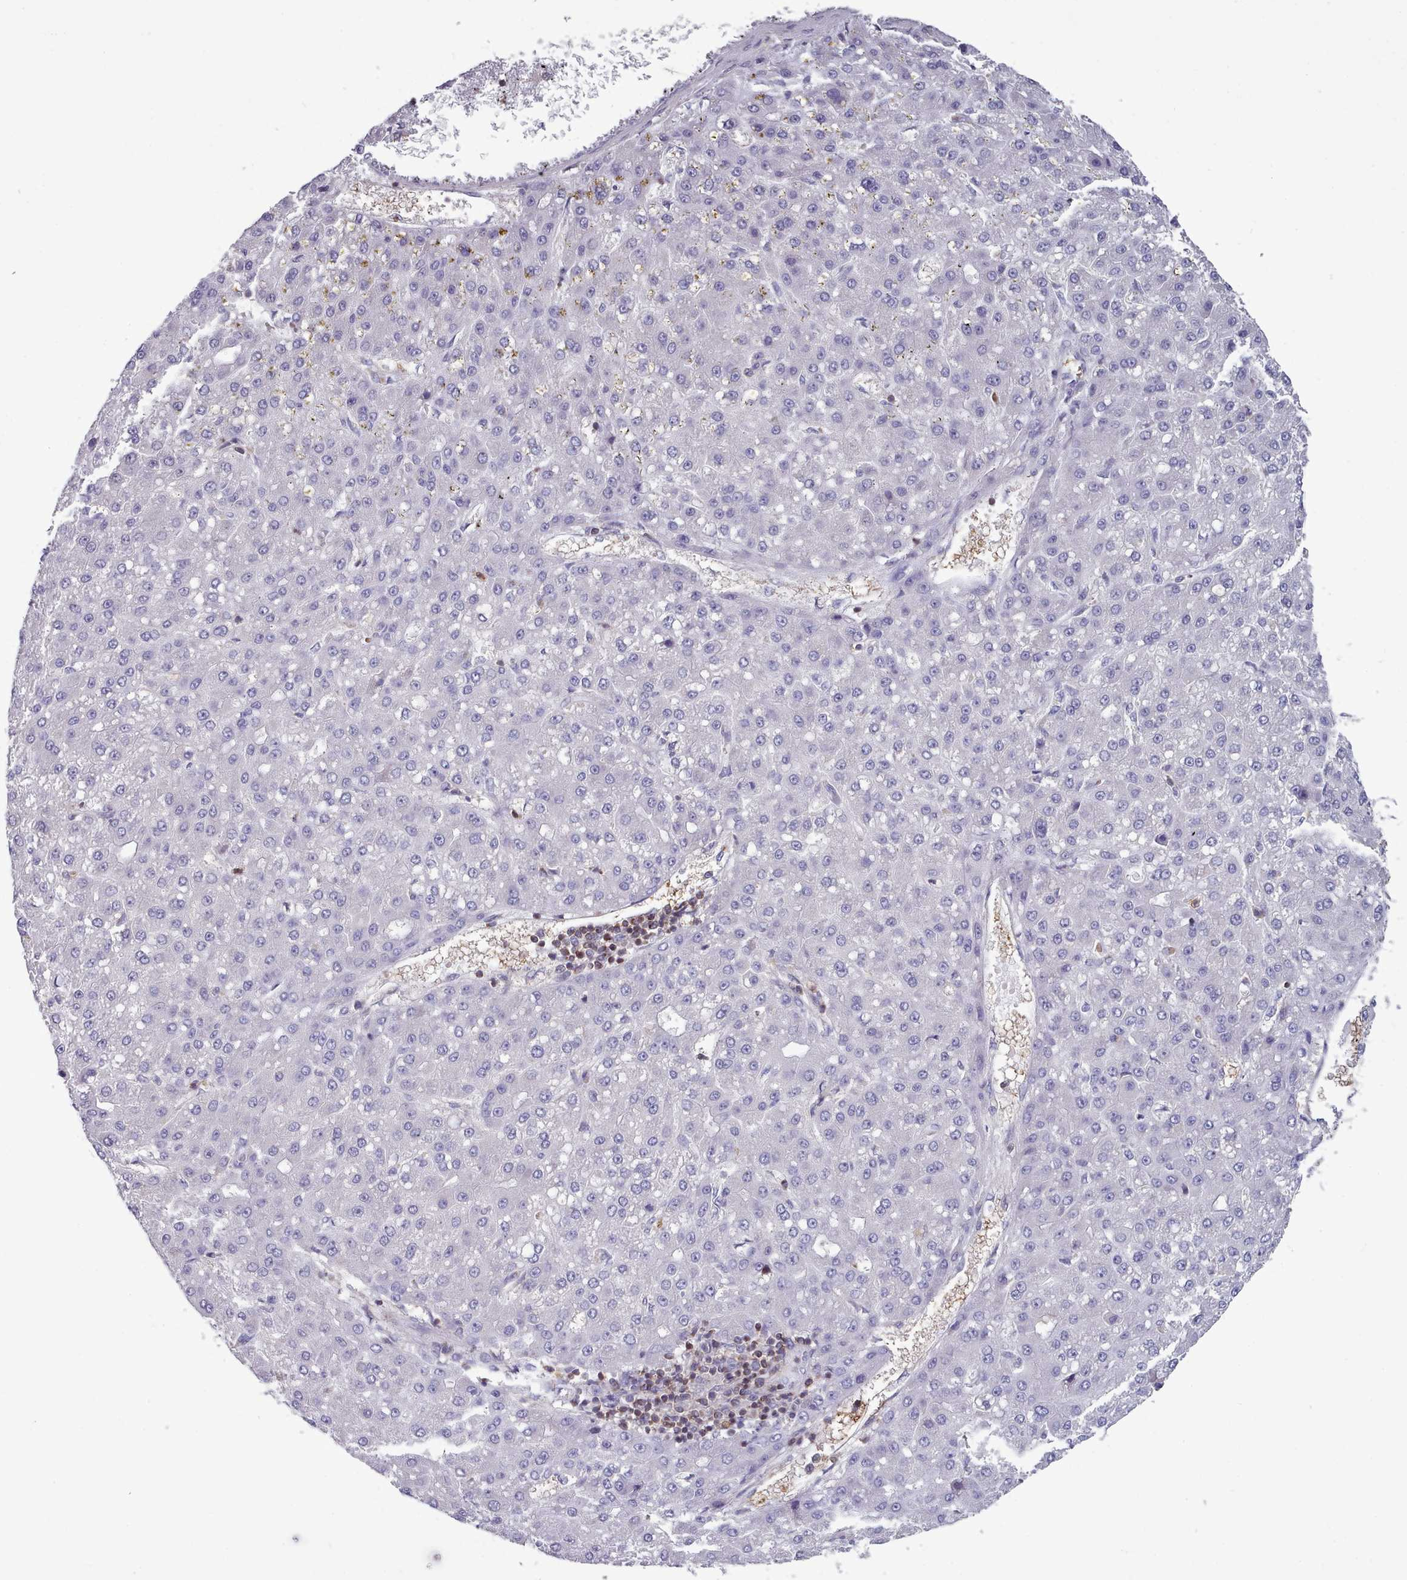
{"staining": {"intensity": "negative", "quantity": "none", "location": "none"}, "tissue": "liver cancer", "cell_type": "Tumor cells", "image_type": "cancer", "snomed": [{"axis": "morphology", "description": "Carcinoma, Hepatocellular, NOS"}, {"axis": "topography", "description": "Liver"}], "caption": "Liver hepatocellular carcinoma was stained to show a protein in brown. There is no significant expression in tumor cells.", "gene": "RAC2", "patient": {"sex": "male", "age": 67}}